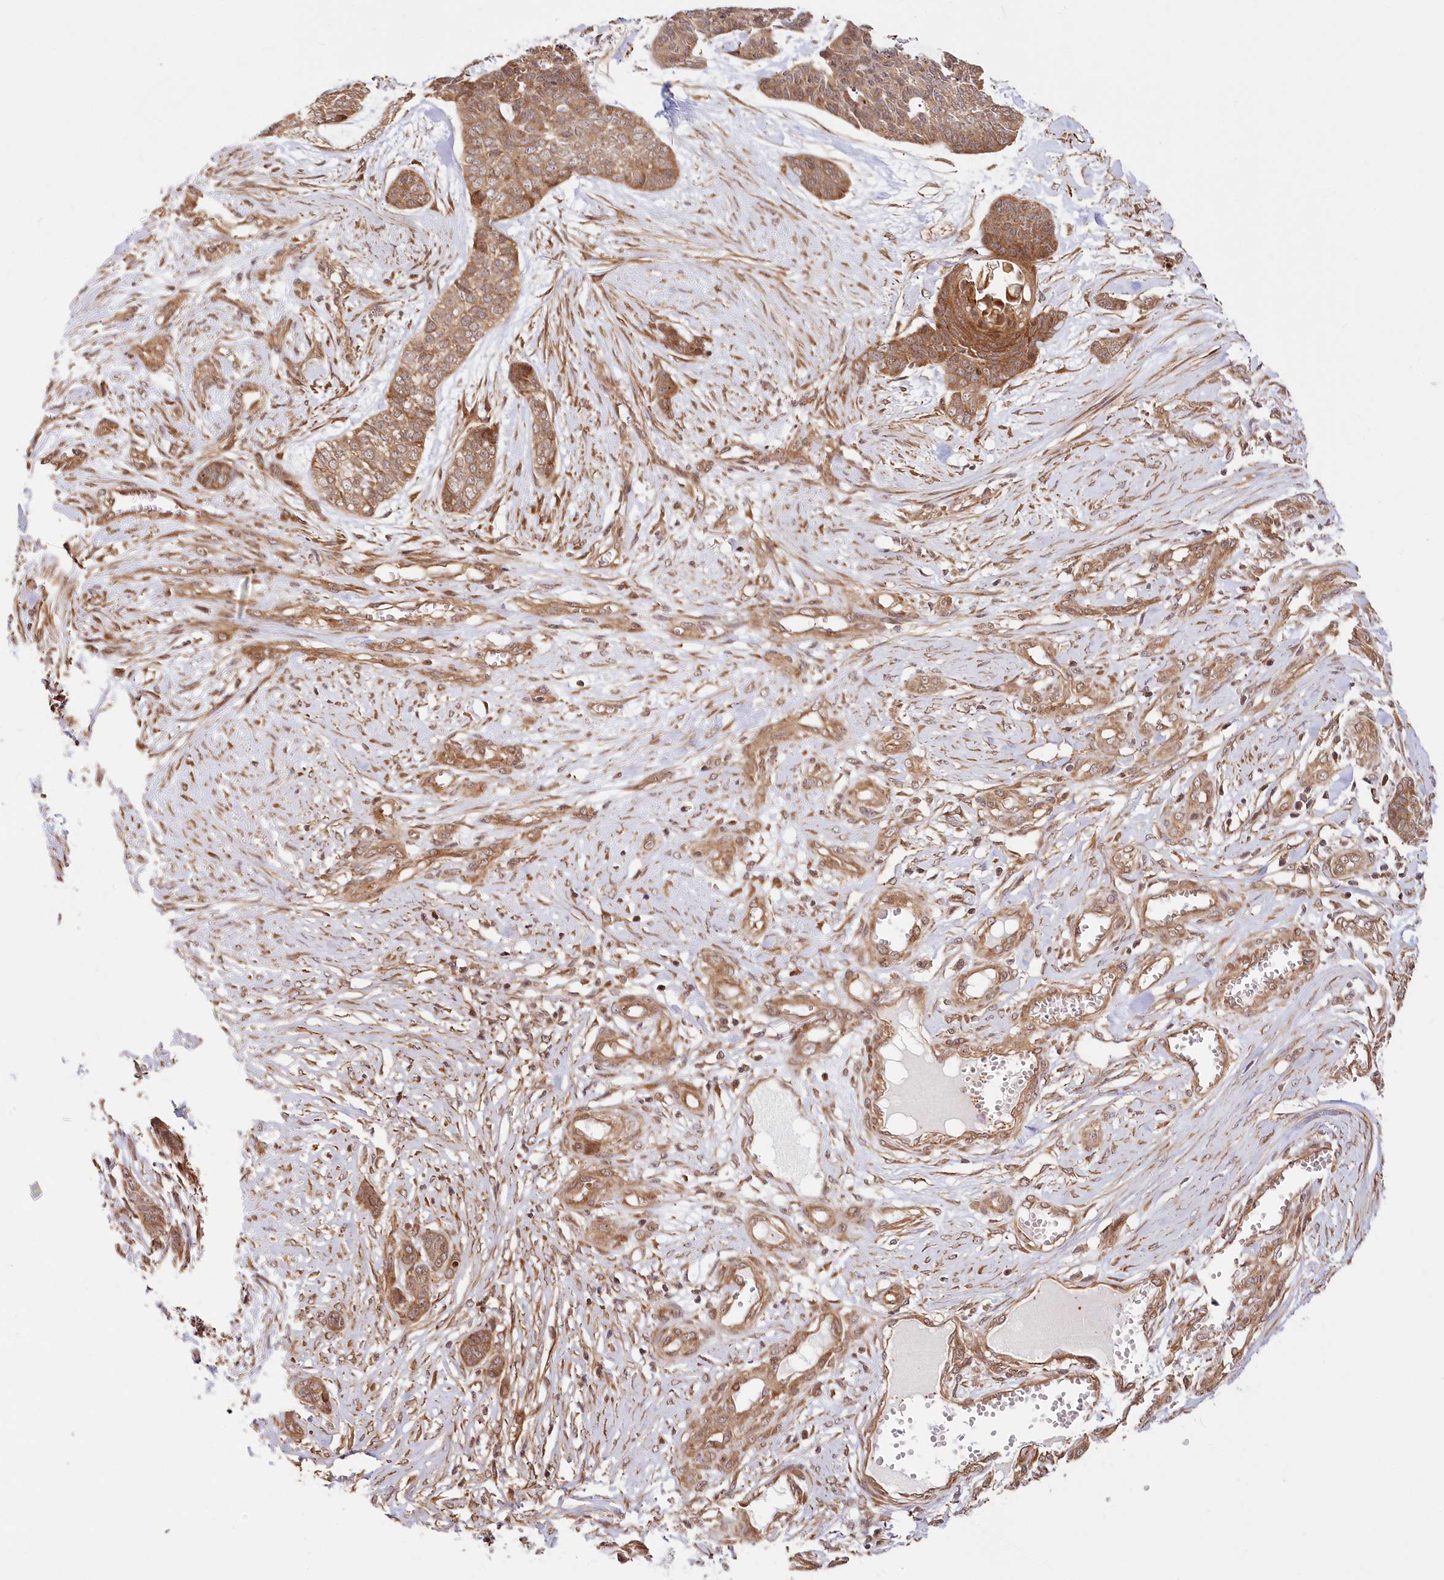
{"staining": {"intensity": "moderate", "quantity": ">75%", "location": "cytoplasmic/membranous"}, "tissue": "skin cancer", "cell_type": "Tumor cells", "image_type": "cancer", "snomed": [{"axis": "morphology", "description": "Basal cell carcinoma"}, {"axis": "topography", "description": "Skin"}], "caption": "Moderate cytoplasmic/membranous staining is present in about >75% of tumor cells in basal cell carcinoma (skin).", "gene": "CEP70", "patient": {"sex": "female", "age": 64}}